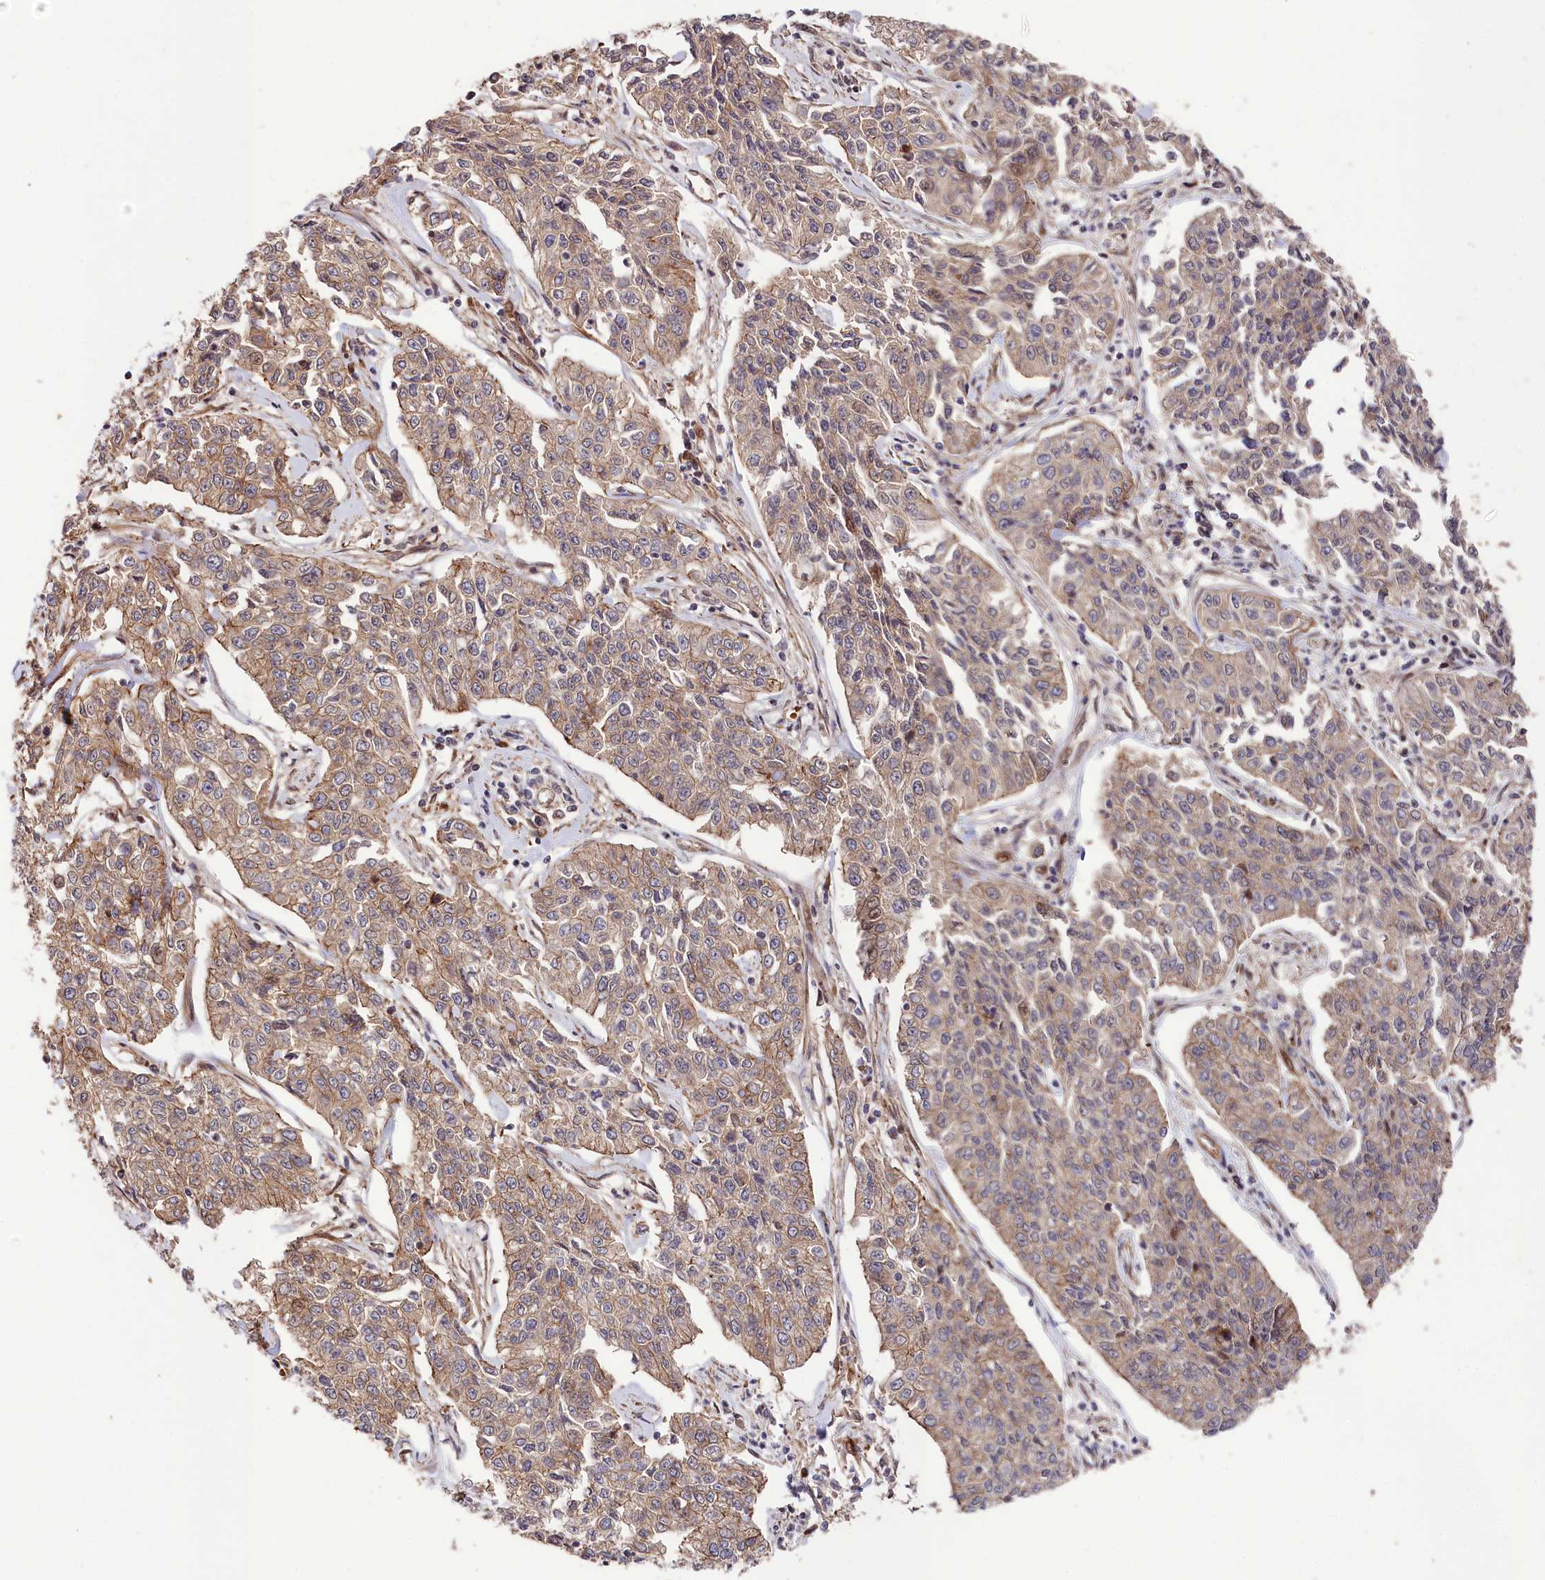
{"staining": {"intensity": "moderate", "quantity": ">75%", "location": "cytoplasmic/membranous"}, "tissue": "cervical cancer", "cell_type": "Tumor cells", "image_type": "cancer", "snomed": [{"axis": "morphology", "description": "Squamous cell carcinoma, NOS"}, {"axis": "topography", "description": "Cervix"}], "caption": "Immunohistochemical staining of cervical squamous cell carcinoma demonstrates medium levels of moderate cytoplasmic/membranous protein expression in approximately >75% of tumor cells.", "gene": "TNKS1BP1", "patient": {"sex": "female", "age": 35}}